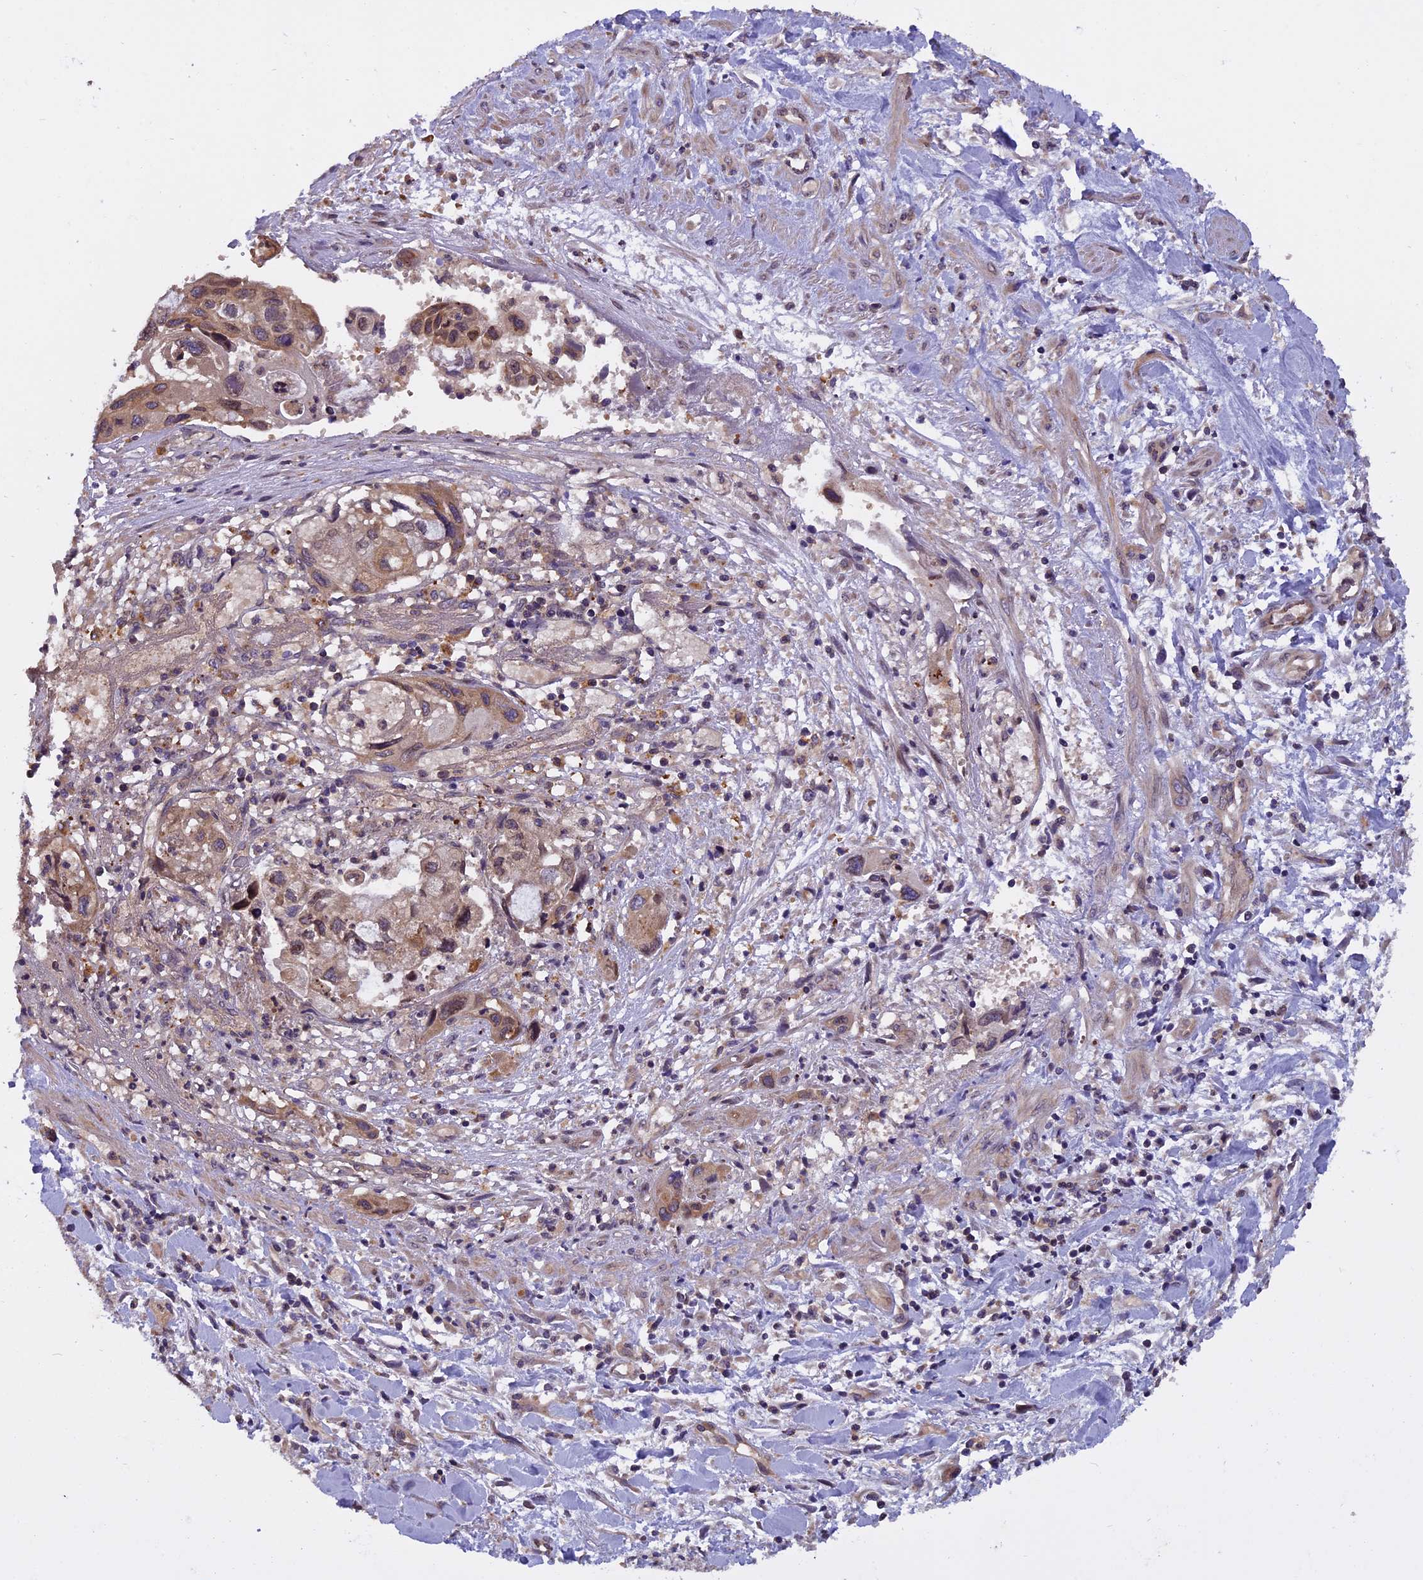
{"staining": {"intensity": "moderate", "quantity": ">75%", "location": "cytoplasmic/membranous,nuclear"}, "tissue": "pancreatic cancer", "cell_type": "Tumor cells", "image_type": "cancer", "snomed": [{"axis": "morphology", "description": "Adenocarcinoma, NOS"}, {"axis": "topography", "description": "Pancreas"}], "caption": "Adenocarcinoma (pancreatic) tissue exhibits moderate cytoplasmic/membranous and nuclear expression in approximately >75% of tumor cells", "gene": "CHMP2A", "patient": {"sex": "female", "age": 50}}